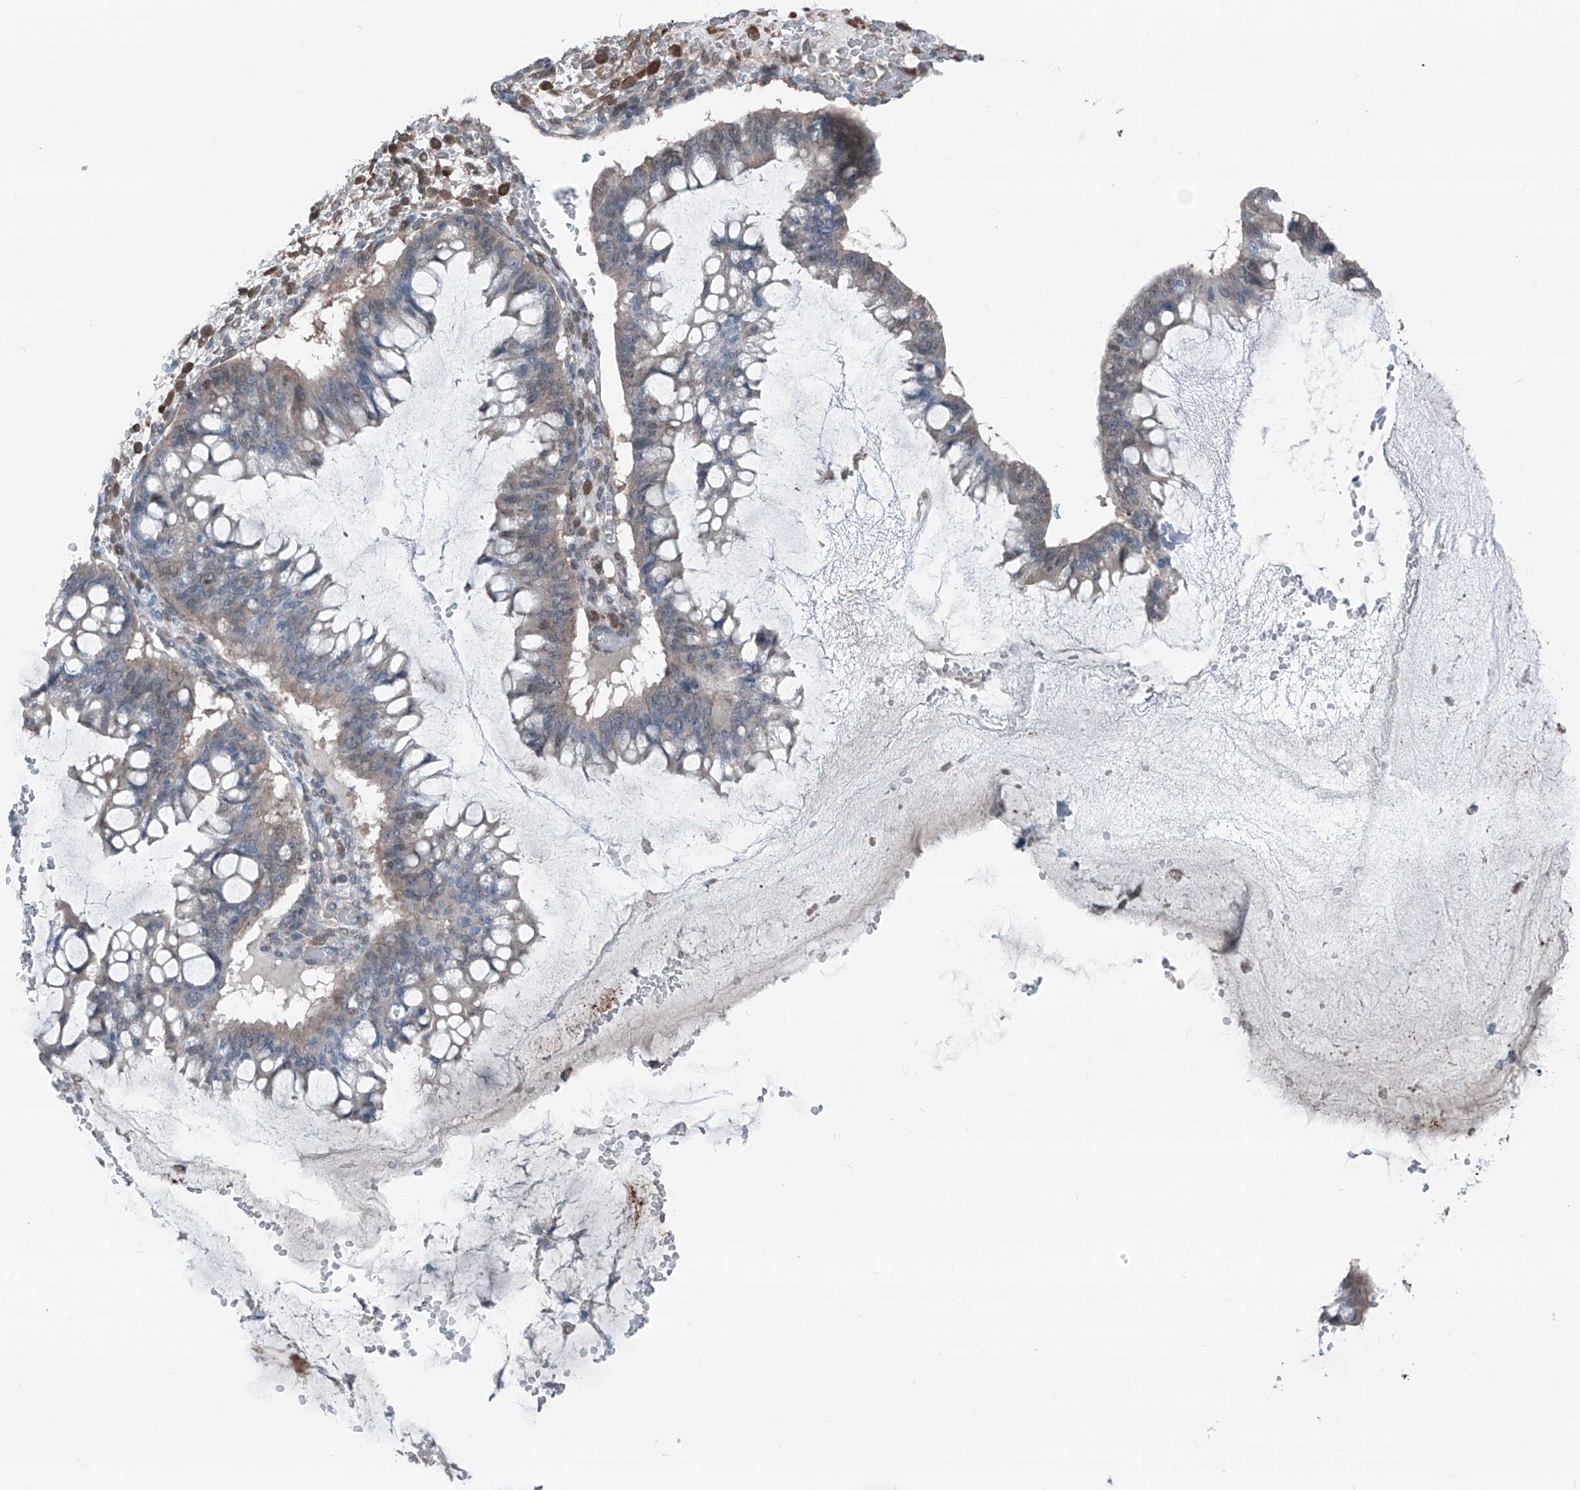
{"staining": {"intensity": "negative", "quantity": "none", "location": "none"}, "tissue": "ovarian cancer", "cell_type": "Tumor cells", "image_type": "cancer", "snomed": [{"axis": "morphology", "description": "Cystadenocarcinoma, mucinous, NOS"}, {"axis": "topography", "description": "Ovary"}], "caption": "This is an IHC photomicrograph of human ovarian cancer. There is no positivity in tumor cells.", "gene": "HSPB11", "patient": {"sex": "female", "age": 73}}